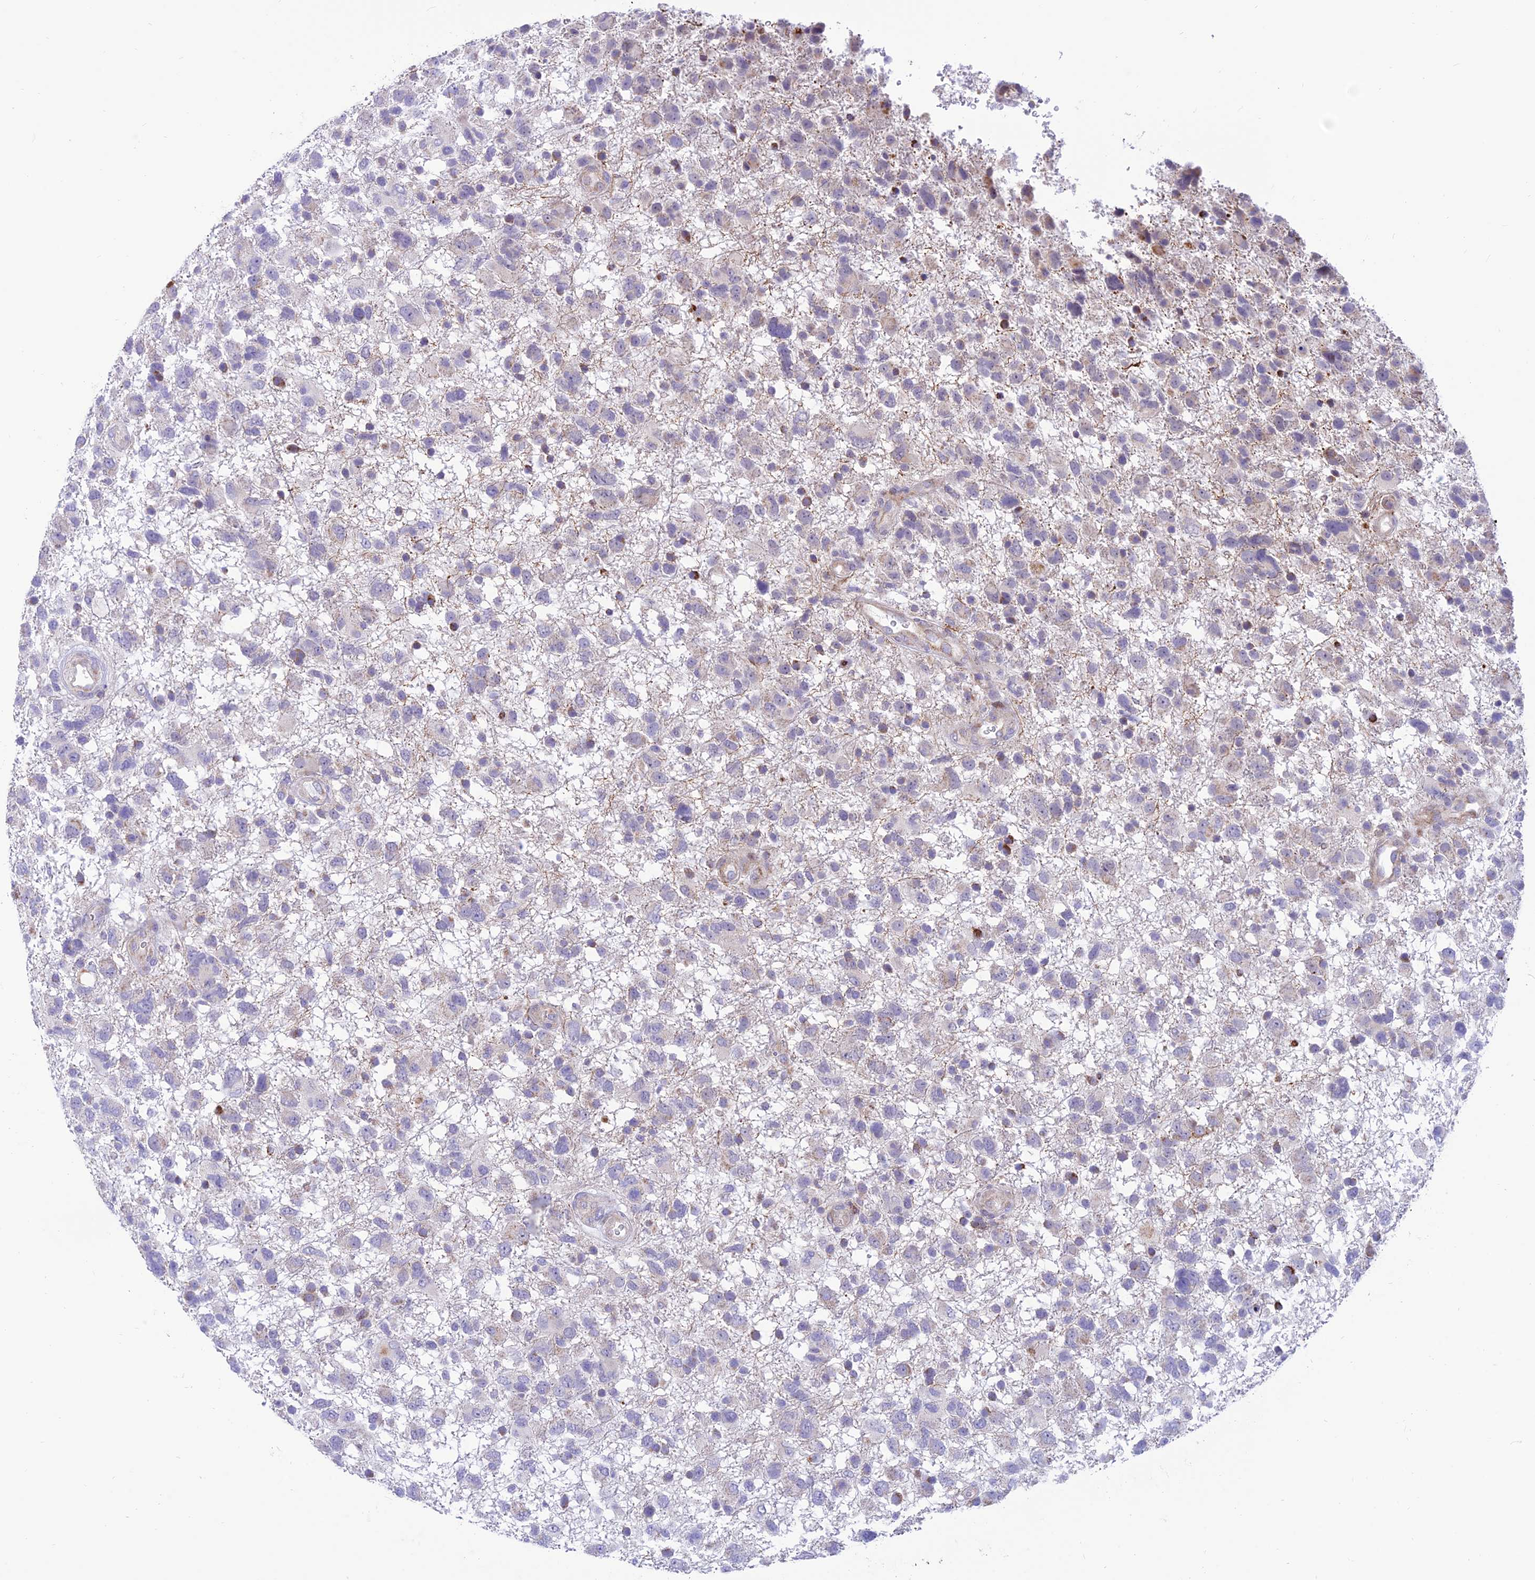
{"staining": {"intensity": "negative", "quantity": "none", "location": "none"}, "tissue": "glioma", "cell_type": "Tumor cells", "image_type": "cancer", "snomed": [{"axis": "morphology", "description": "Glioma, malignant, High grade"}, {"axis": "topography", "description": "Brain"}], "caption": "High power microscopy histopathology image of an IHC photomicrograph of high-grade glioma (malignant), revealing no significant staining in tumor cells.", "gene": "FAM186B", "patient": {"sex": "male", "age": 61}}